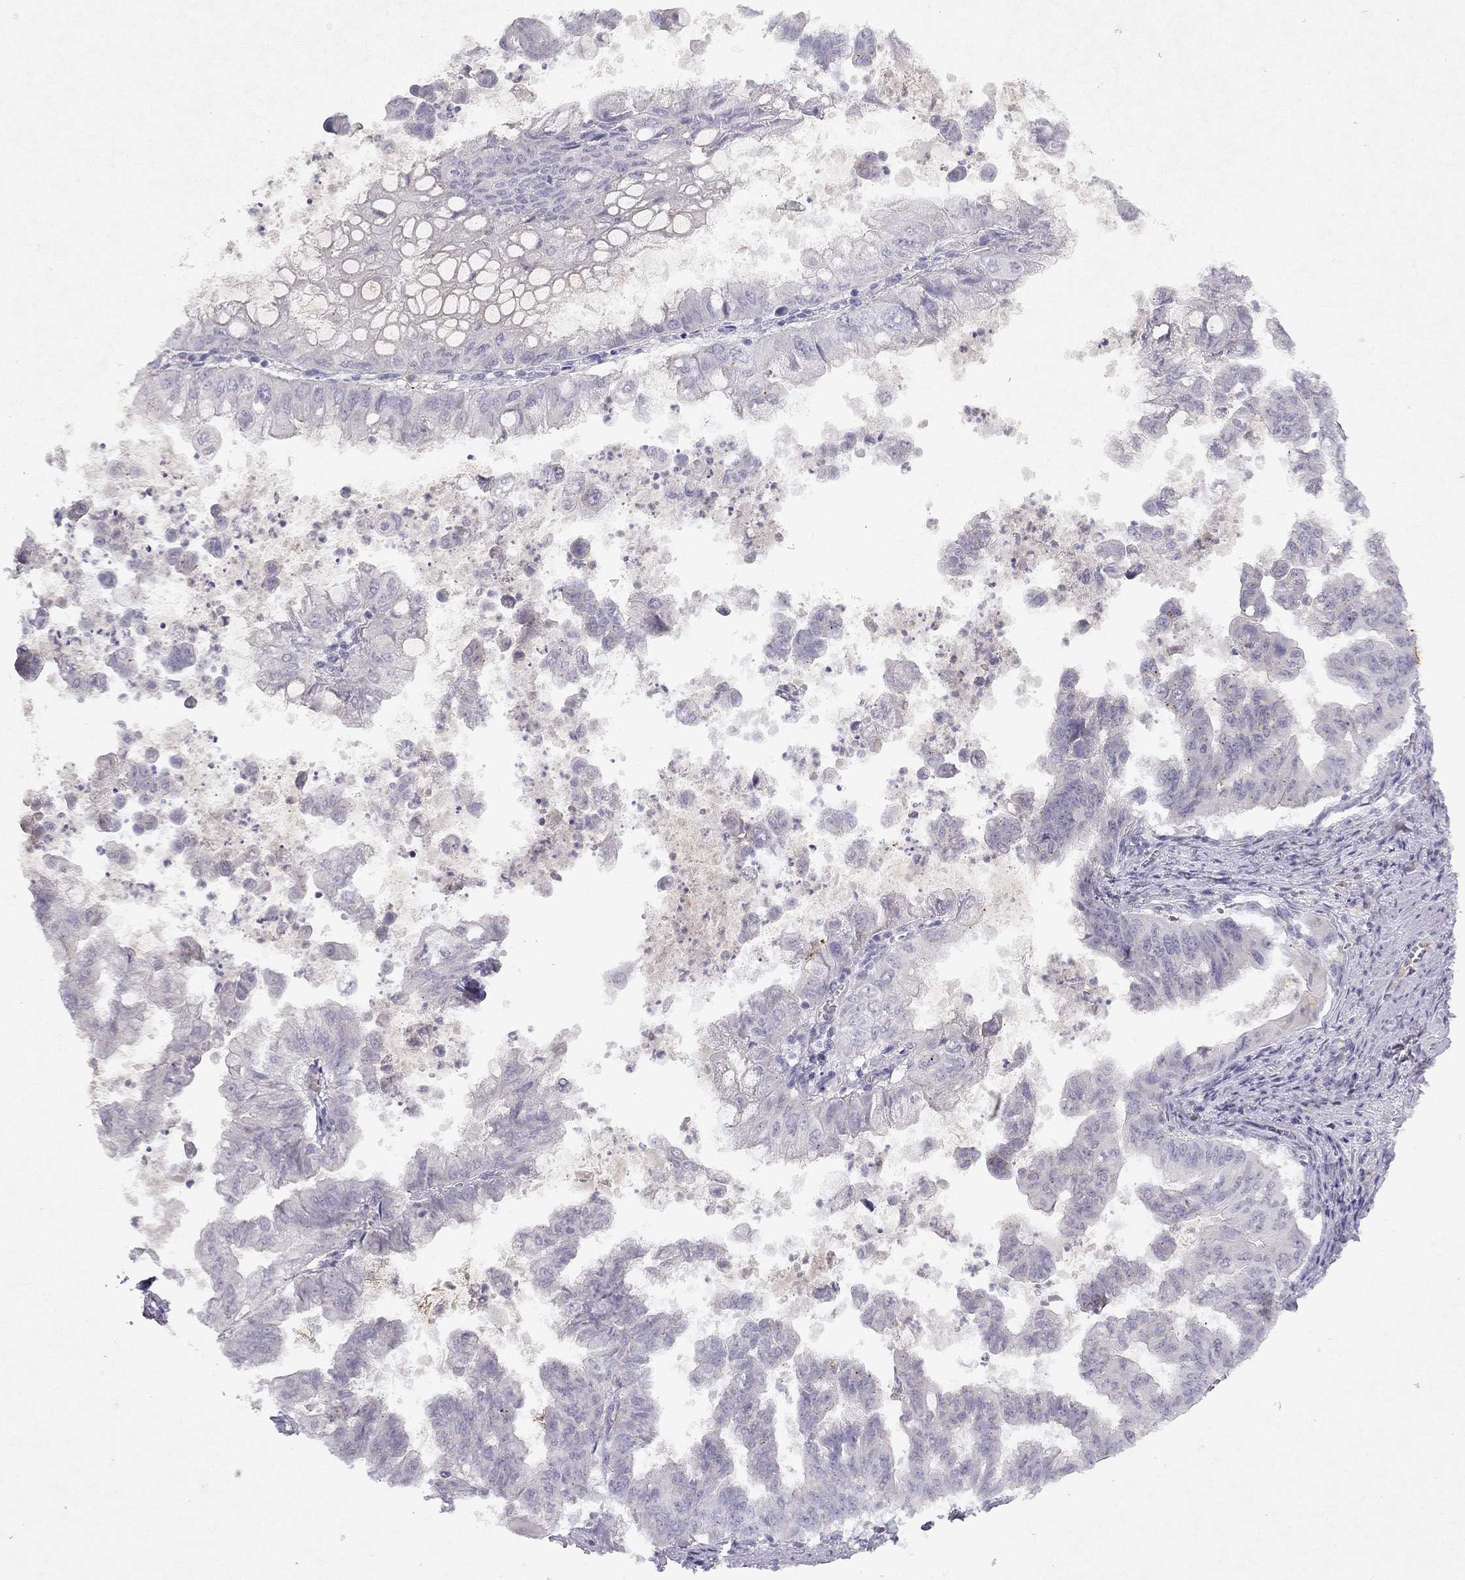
{"staining": {"intensity": "negative", "quantity": "none", "location": "none"}, "tissue": "stomach cancer", "cell_type": "Tumor cells", "image_type": "cancer", "snomed": [{"axis": "morphology", "description": "Adenocarcinoma, NOS"}, {"axis": "topography", "description": "Stomach, upper"}], "caption": "There is no significant positivity in tumor cells of stomach adenocarcinoma.", "gene": "SLC6A4", "patient": {"sex": "male", "age": 80}}